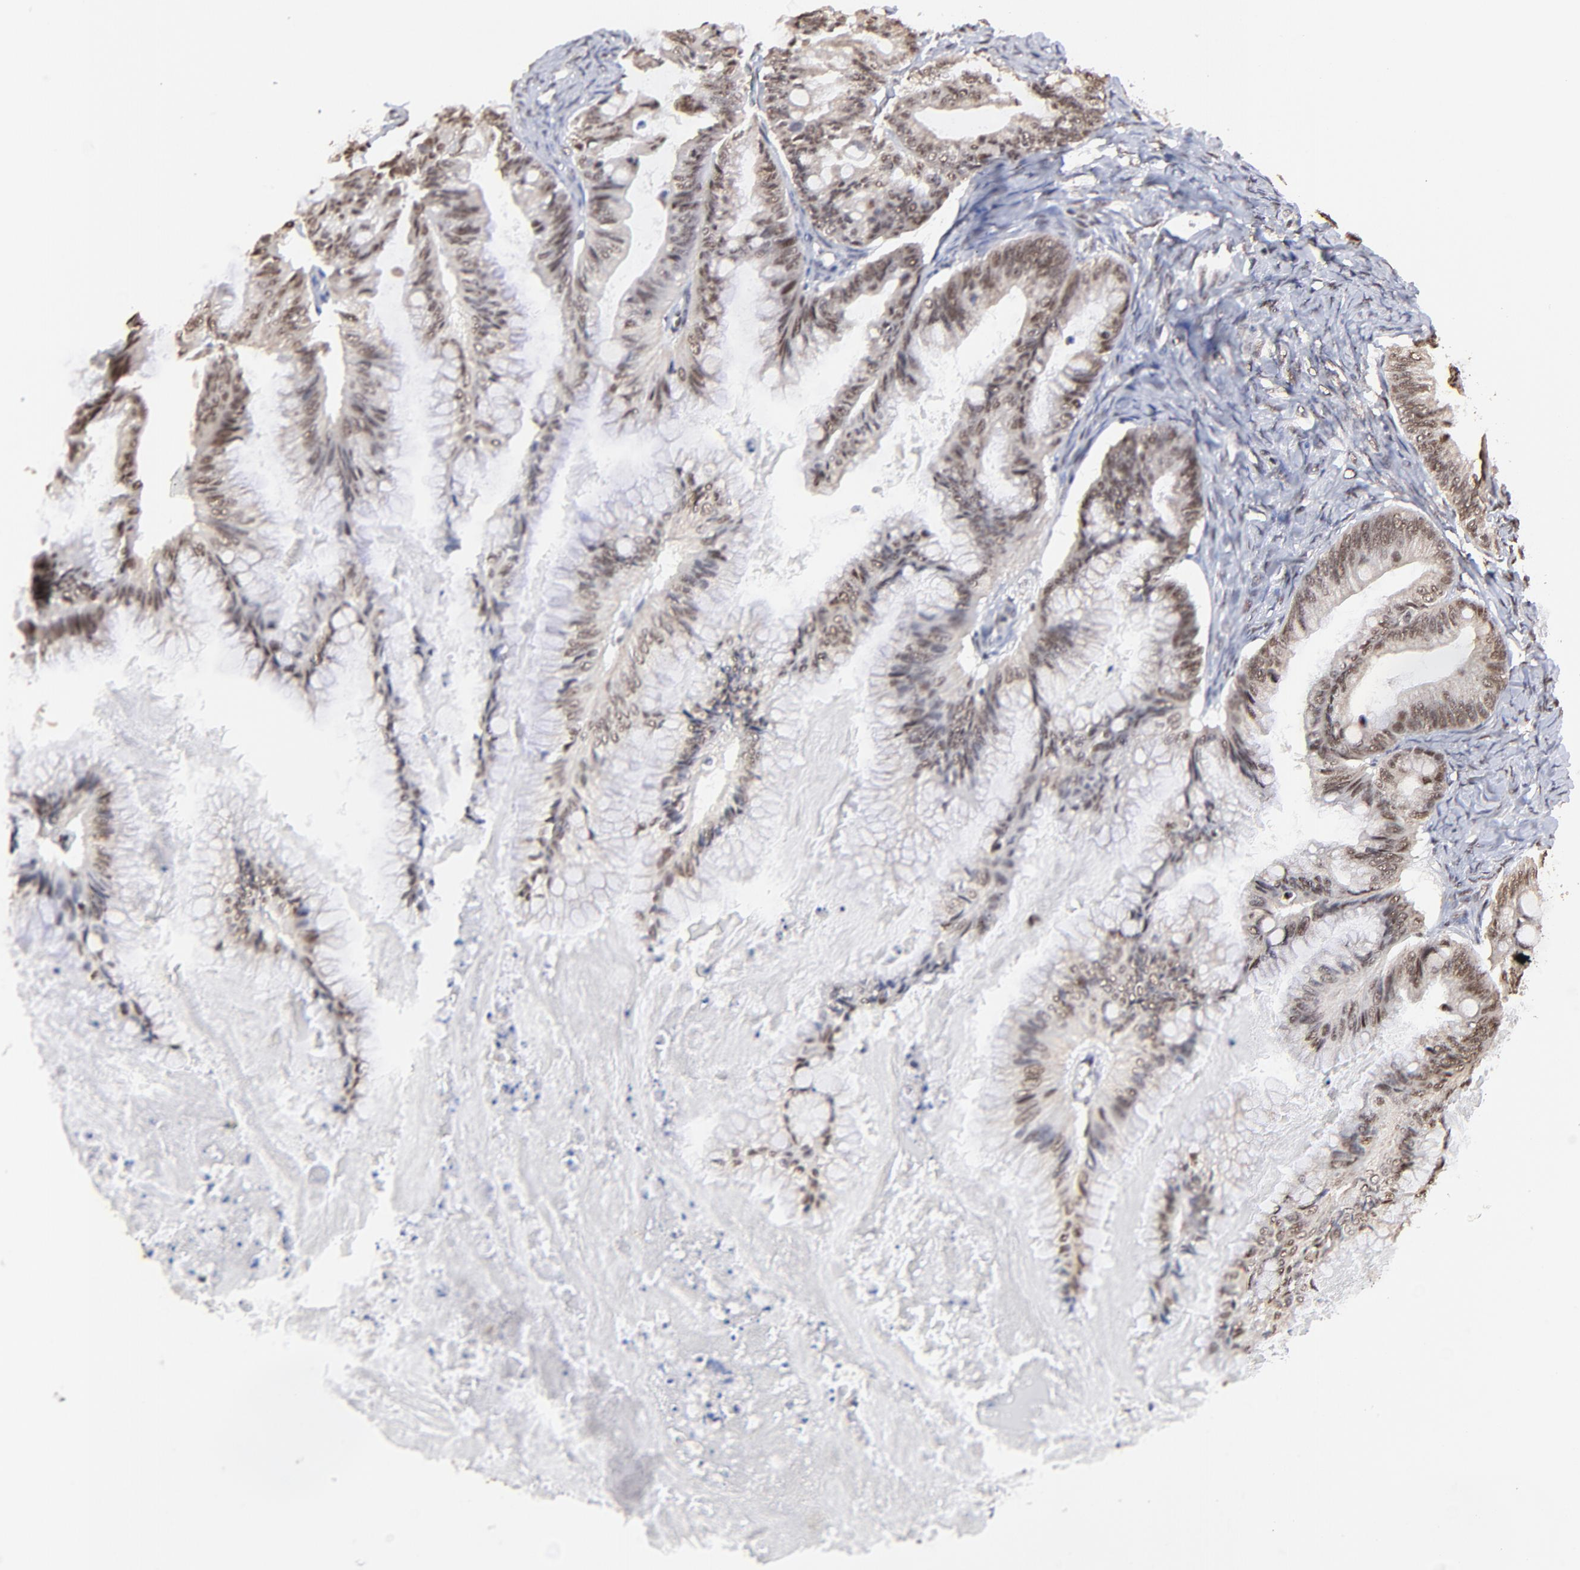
{"staining": {"intensity": "weak", "quantity": ">75%", "location": "nuclear"}, "tissue": "ovarian cancer", "cell_type": "Tumor cells", "image_type": "cancer", "snomed": [{"axis": "morphology", "description": "Cystadenocarcinoma, mucinous, NOS"}, {"axis": "topography", "description": "Ovary"}], "caption": "Ovarian mucinous cystadenocarcinoma stained with a brown dye shows weak nuclear positive staining in about >75% of tumor cells.", "gene": "ZNF670", "patient": {"sex": "female", "age": 57}}